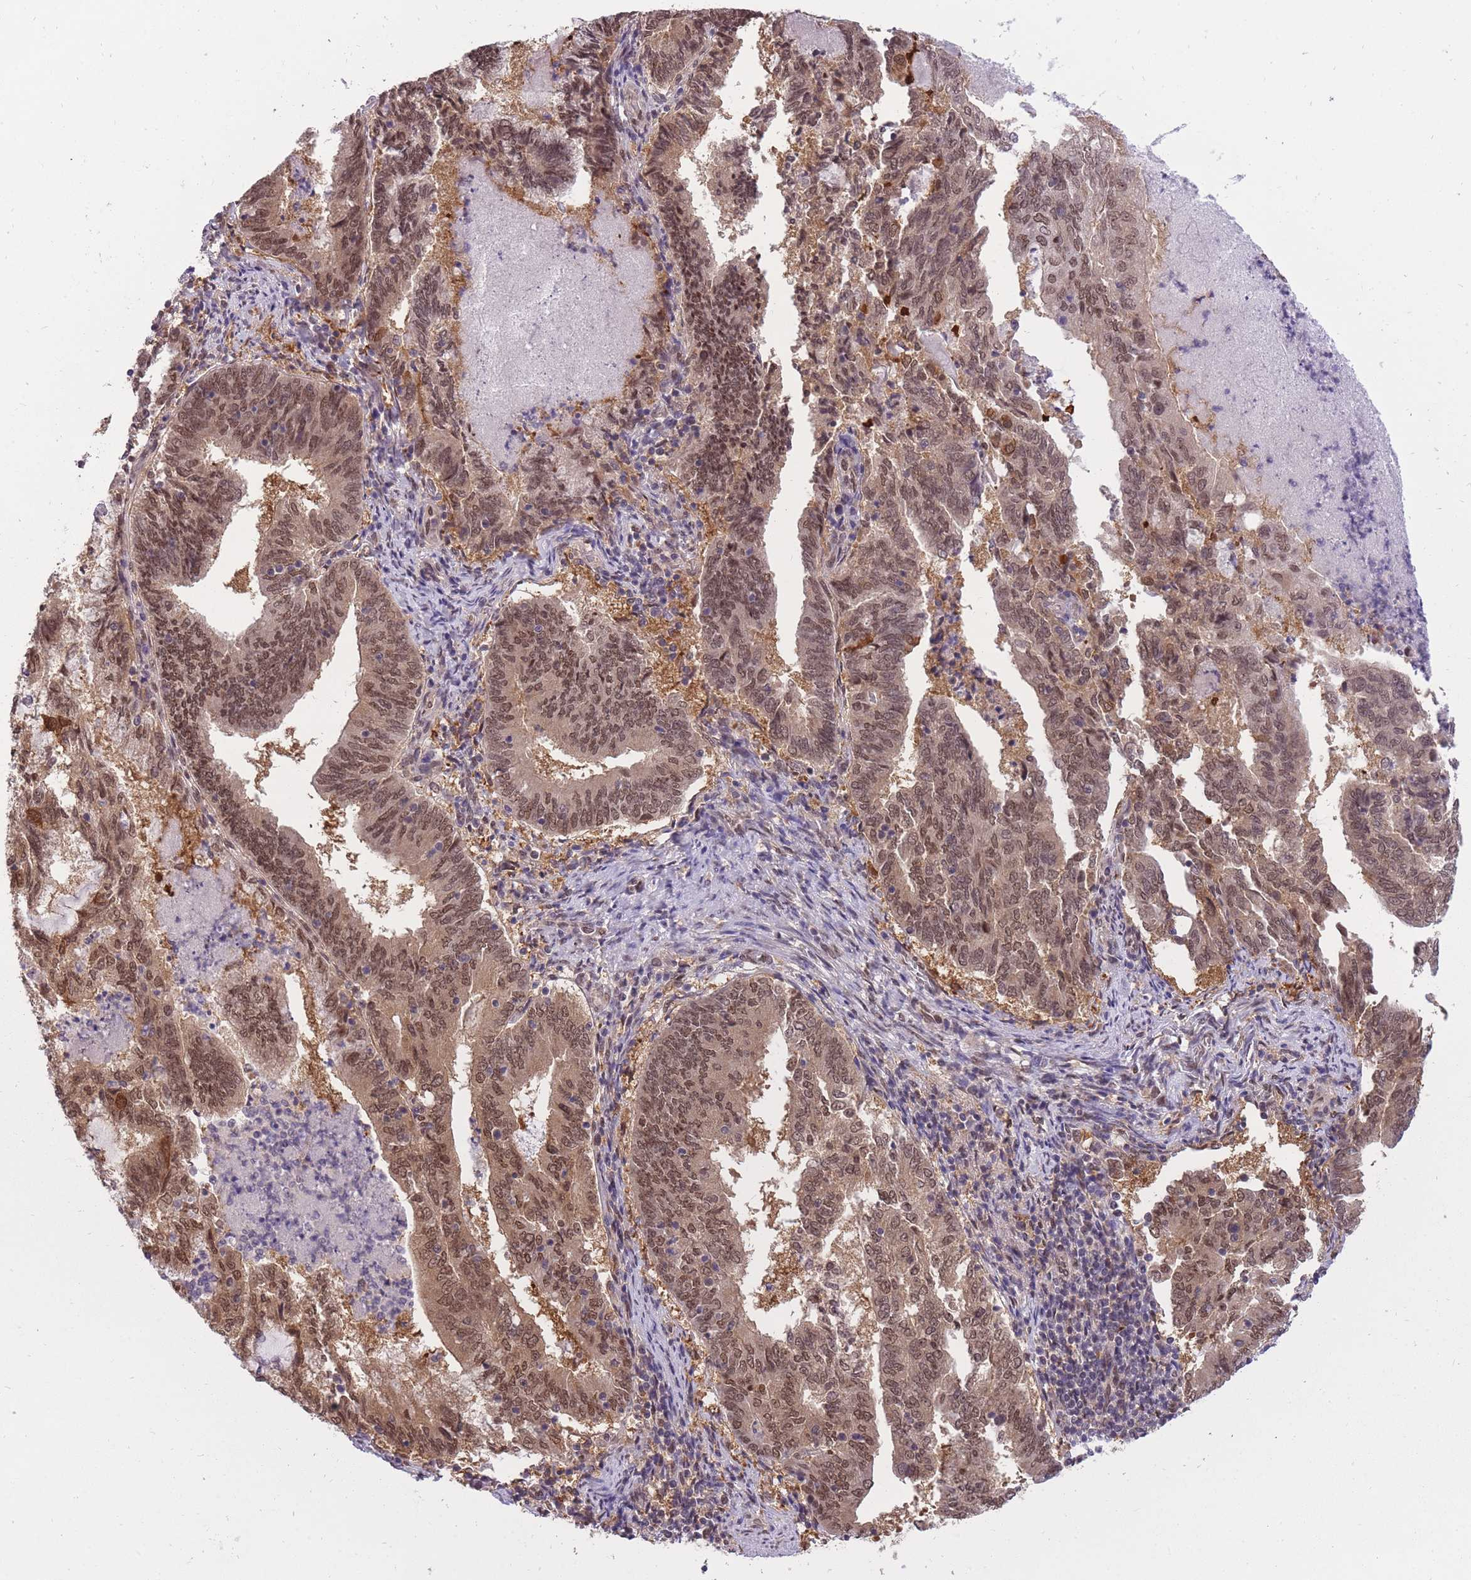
{"staining": {"intensity": "moderate", "quantity": ">75%", "location": "cytoplasmic/membranous,nuclear"}, "tissue": "endometrial cancer", "cell_type": "Tumor cells", "image_type": "cancer", "snomed": [{"axis": "morphology", "description": "Adenocarcinoma, NOS"}, {"axis": "topography", "description": "Endometrium"}], "caption": "Immunohistochemical staining of human endometrial cancer exhibits medium levels of moderate cytoplasmic/membranous and nuclear expression in approximately >75% of tumor cells.", "gene": "CDIP1", "patient": {"sex": "female", "age": 80}}